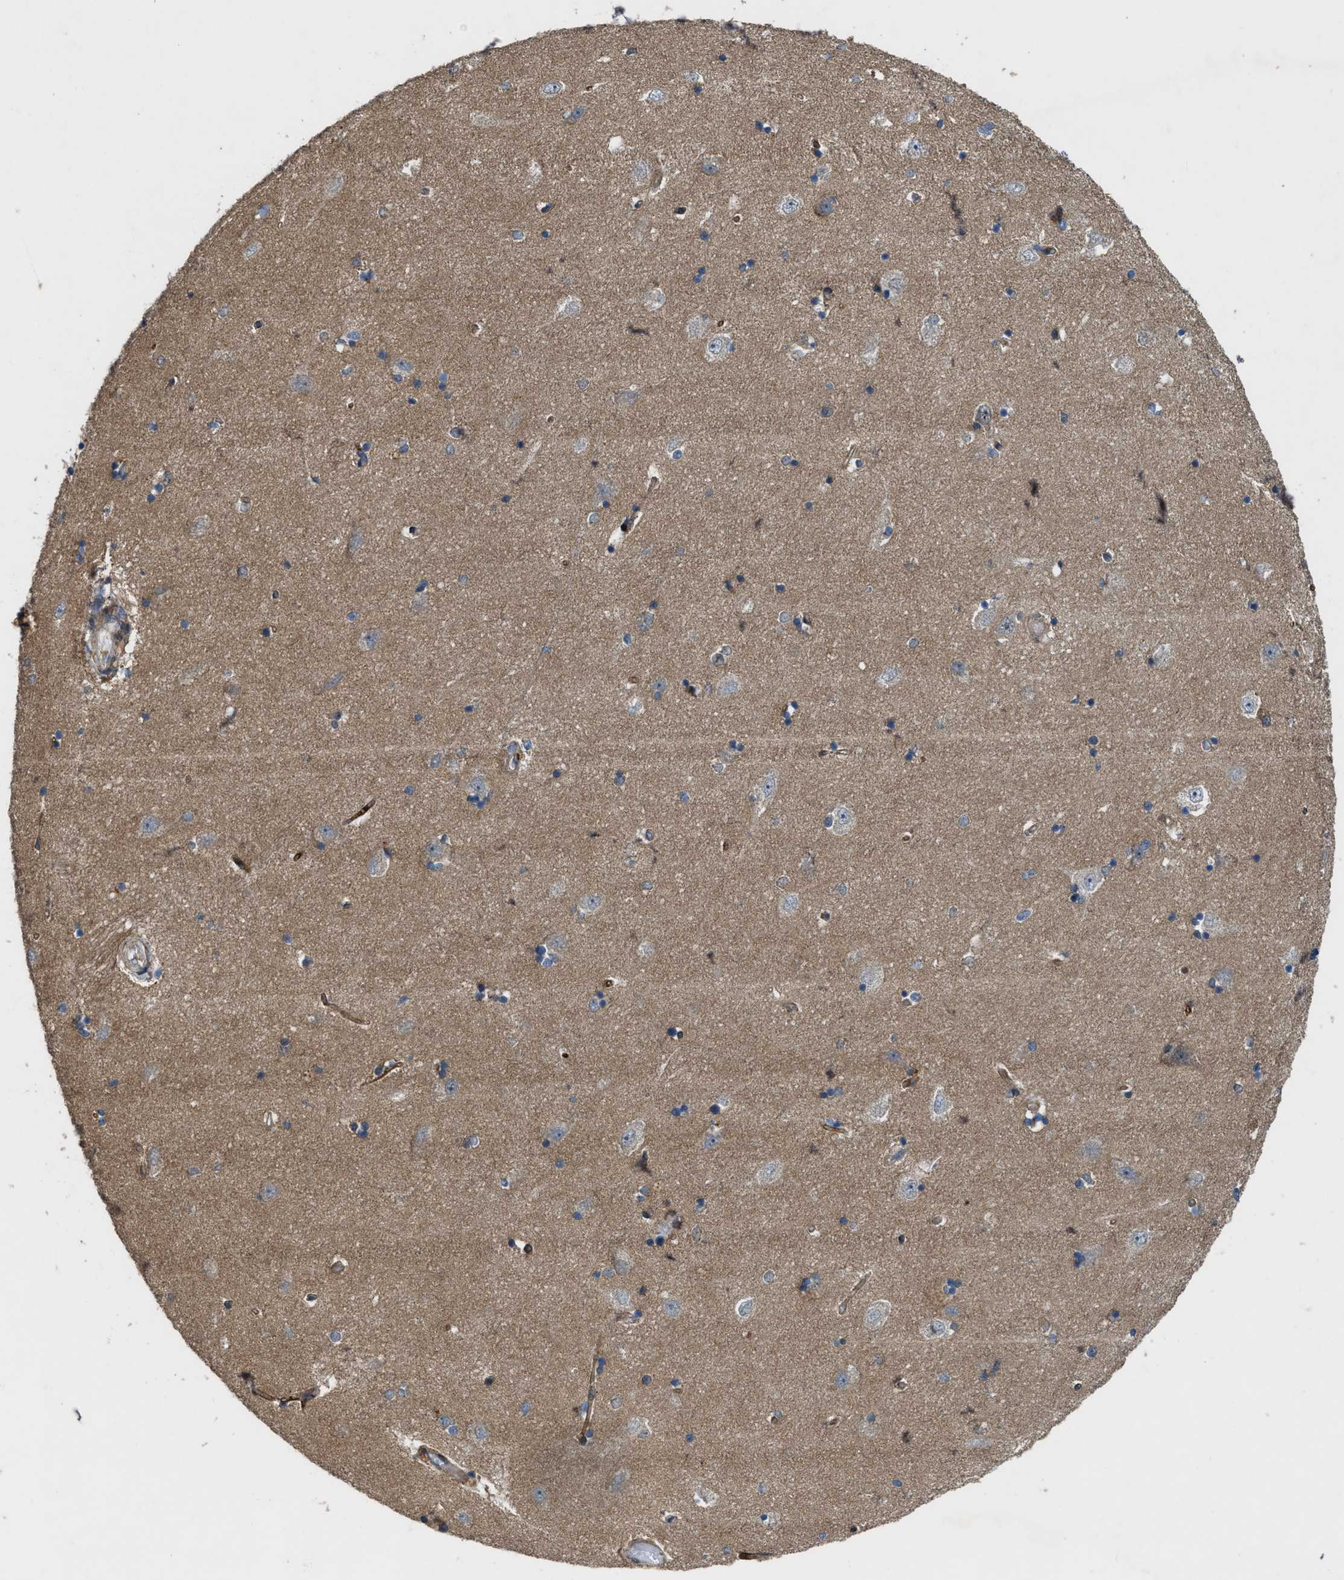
{"staining": {"intensity": "weak", "quantity": "<25%", "location": "cytoplasmic/membranous"}, "tissue": "hippocampus", "cell_type": "Glial cells", "image_type": "normal", "snomed": [{"axis": "morphology", "description": "Normal tissue, NOS"}, {"axis": "topography", "description": "Hippocampus"}], "caption": "IHC micrograph of benign hippocampus stained for a protein (brown), which reveals no staining in glial cells.", "gene": "LRRC72", "patient": {"sex": "male", "age": 45}}